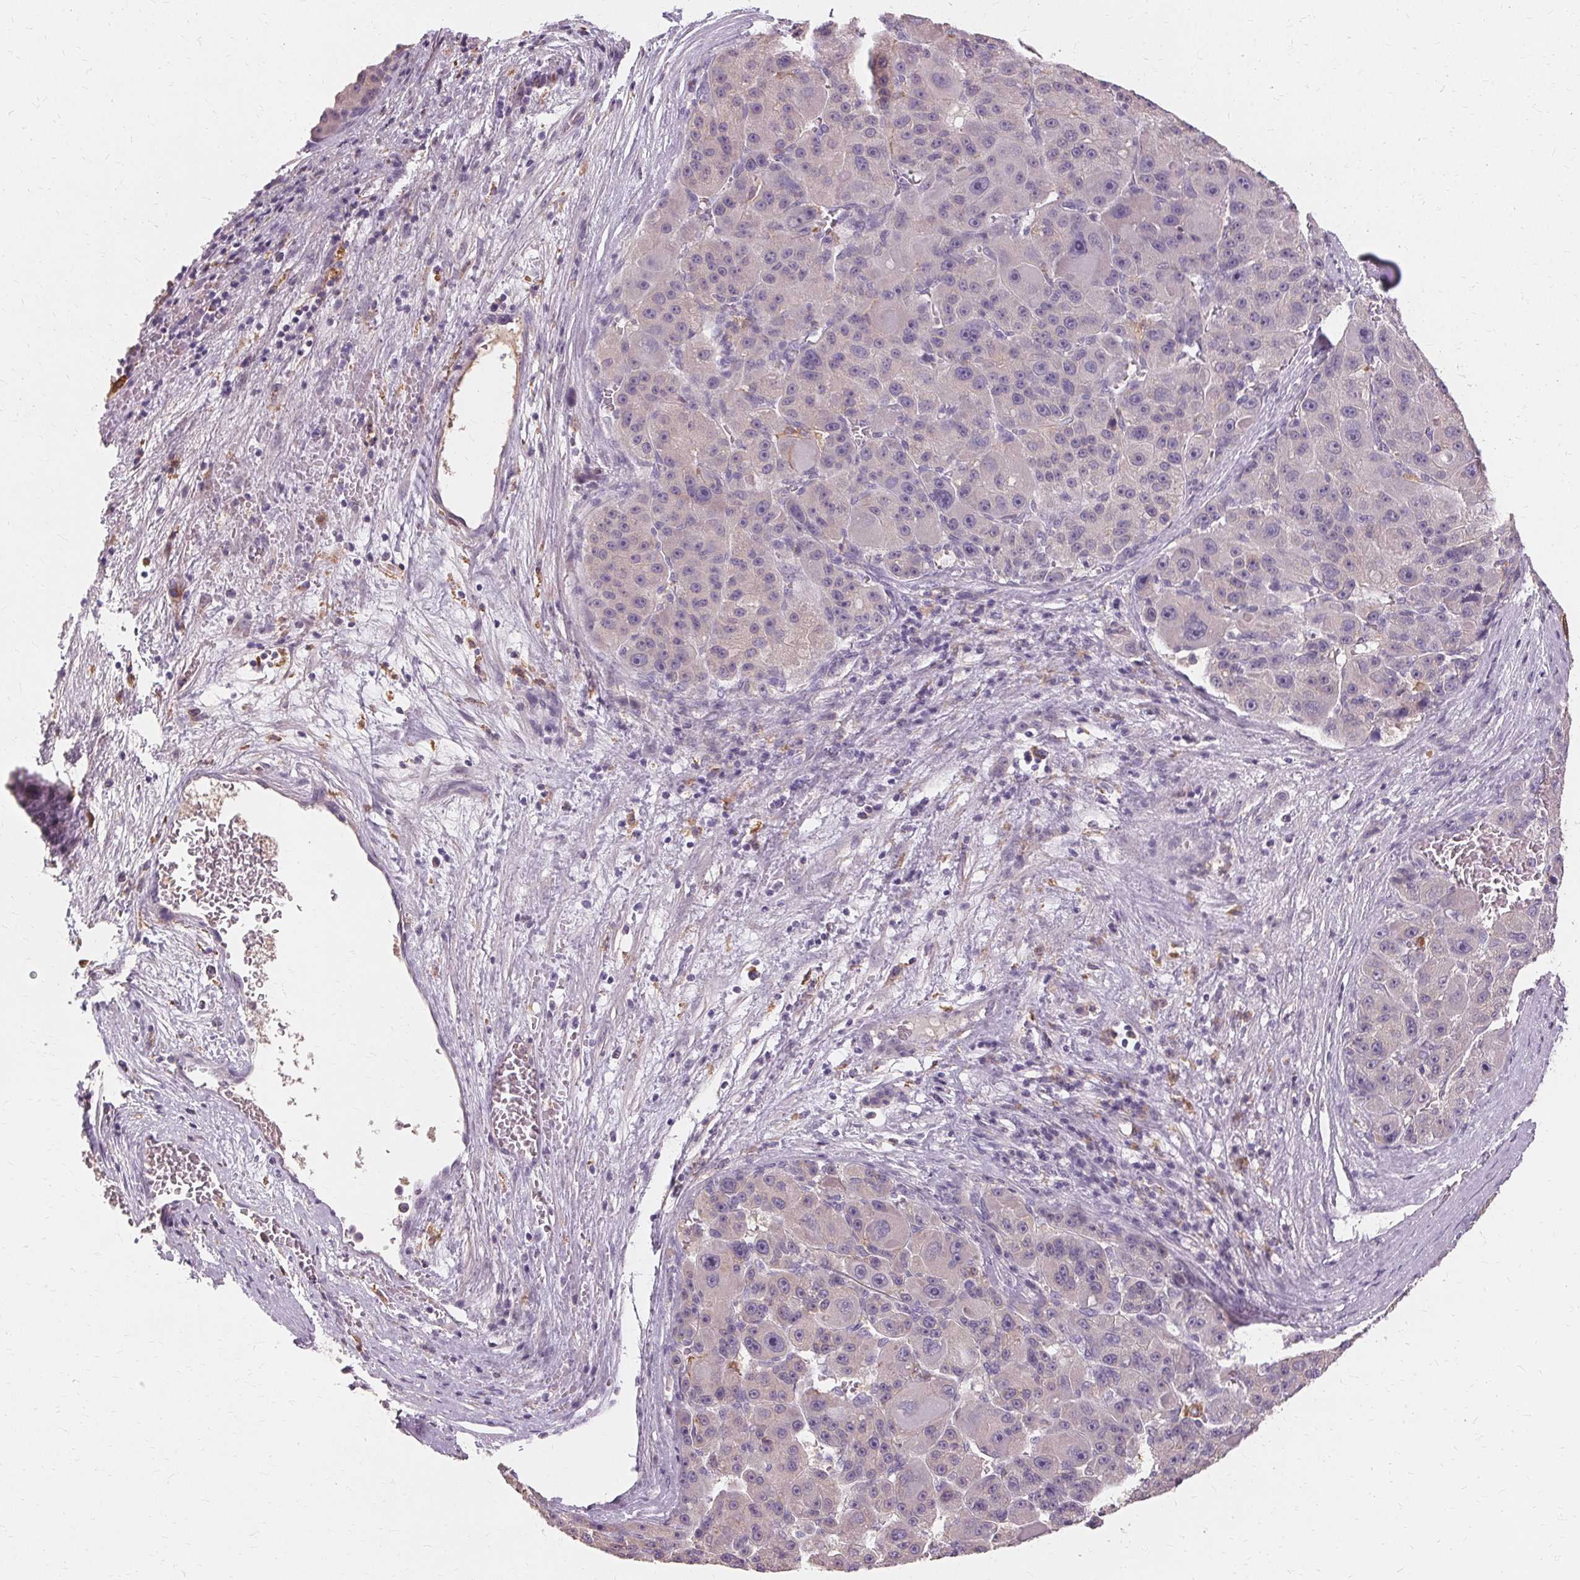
{"staining": {"intensity": "negative", "quantity": "none", "location": "none"}, "tissue": "liver cancer", "cell_type": "Tumor cells", "image_type": "cancer", "snomed": [{"axis": "morphology", "description": "Carcinoma, Hepatocellular, NOS"}, {"axis": "topography", "description": "Liver"}], "caption": "There is no significant positivity in tumor cells of hepatocellular carcinoma (liver). (Stains: DAB (3,3'-diaminobenzidine) IHC with hematoxylin counter stain, Microscopy: brightfield microscopy at high magnification).", "gene": "IFNGR1", "patient": {"sex": "male", "age": 76}}